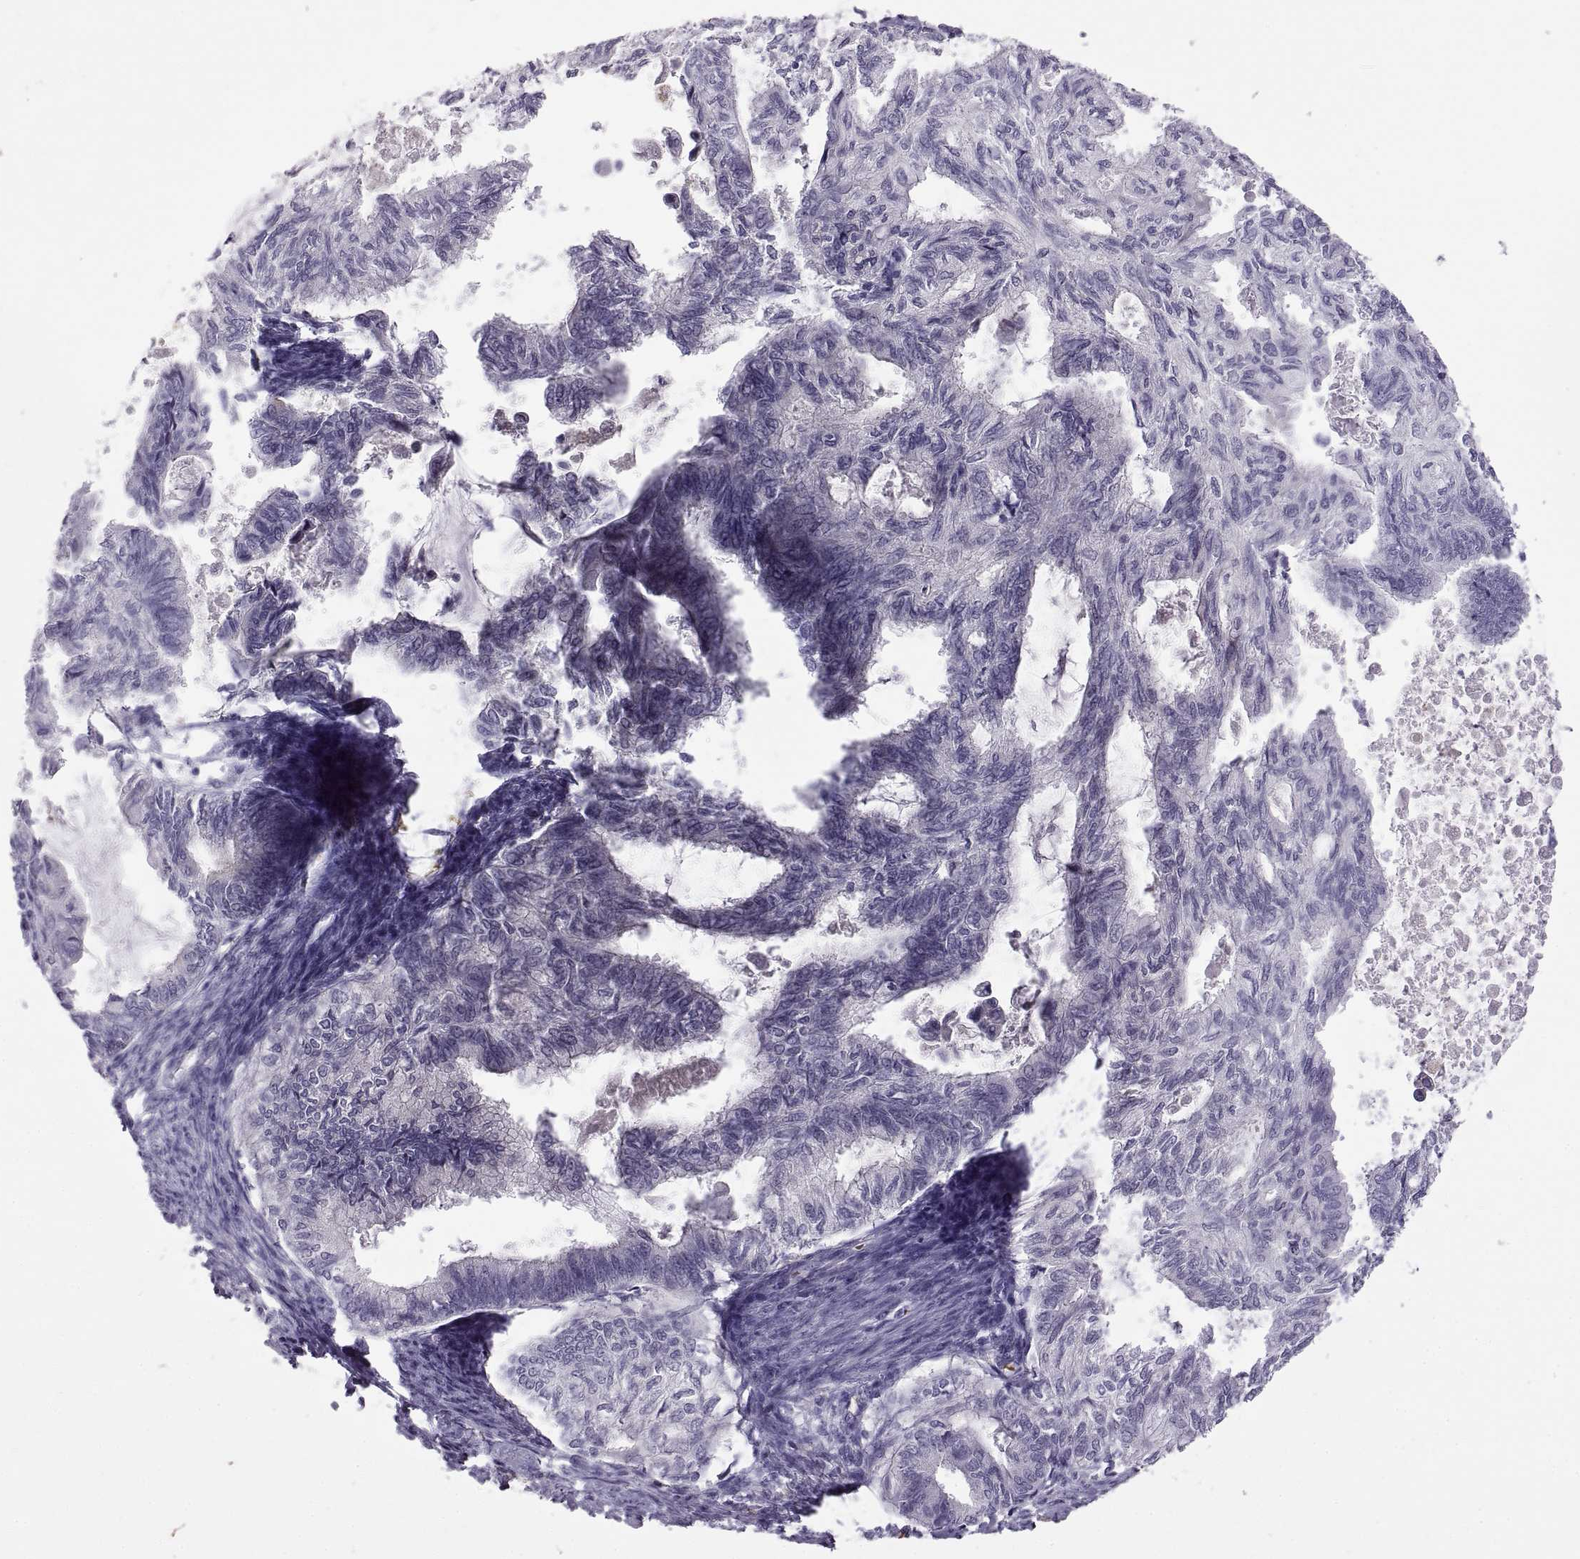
{"staining": {"intensity": "negative", "quantity": "none", "location": "none"}, "tissue": "endometrial cancer", "cell_type": "Tumor cells", "image_type": "cancer", "snomed": [{"axis": "morphology", "description": "Adenocarcinoma, NOS"}, {"axis": "topography", "description": "Endometrium"}], "caption": "Protein analysis of endometrial cancer (adenocarcinoma) displays no significant expression in tumor cells.", "gene": "MEIOC", "patient": {"sex": "female", "age": 86}}